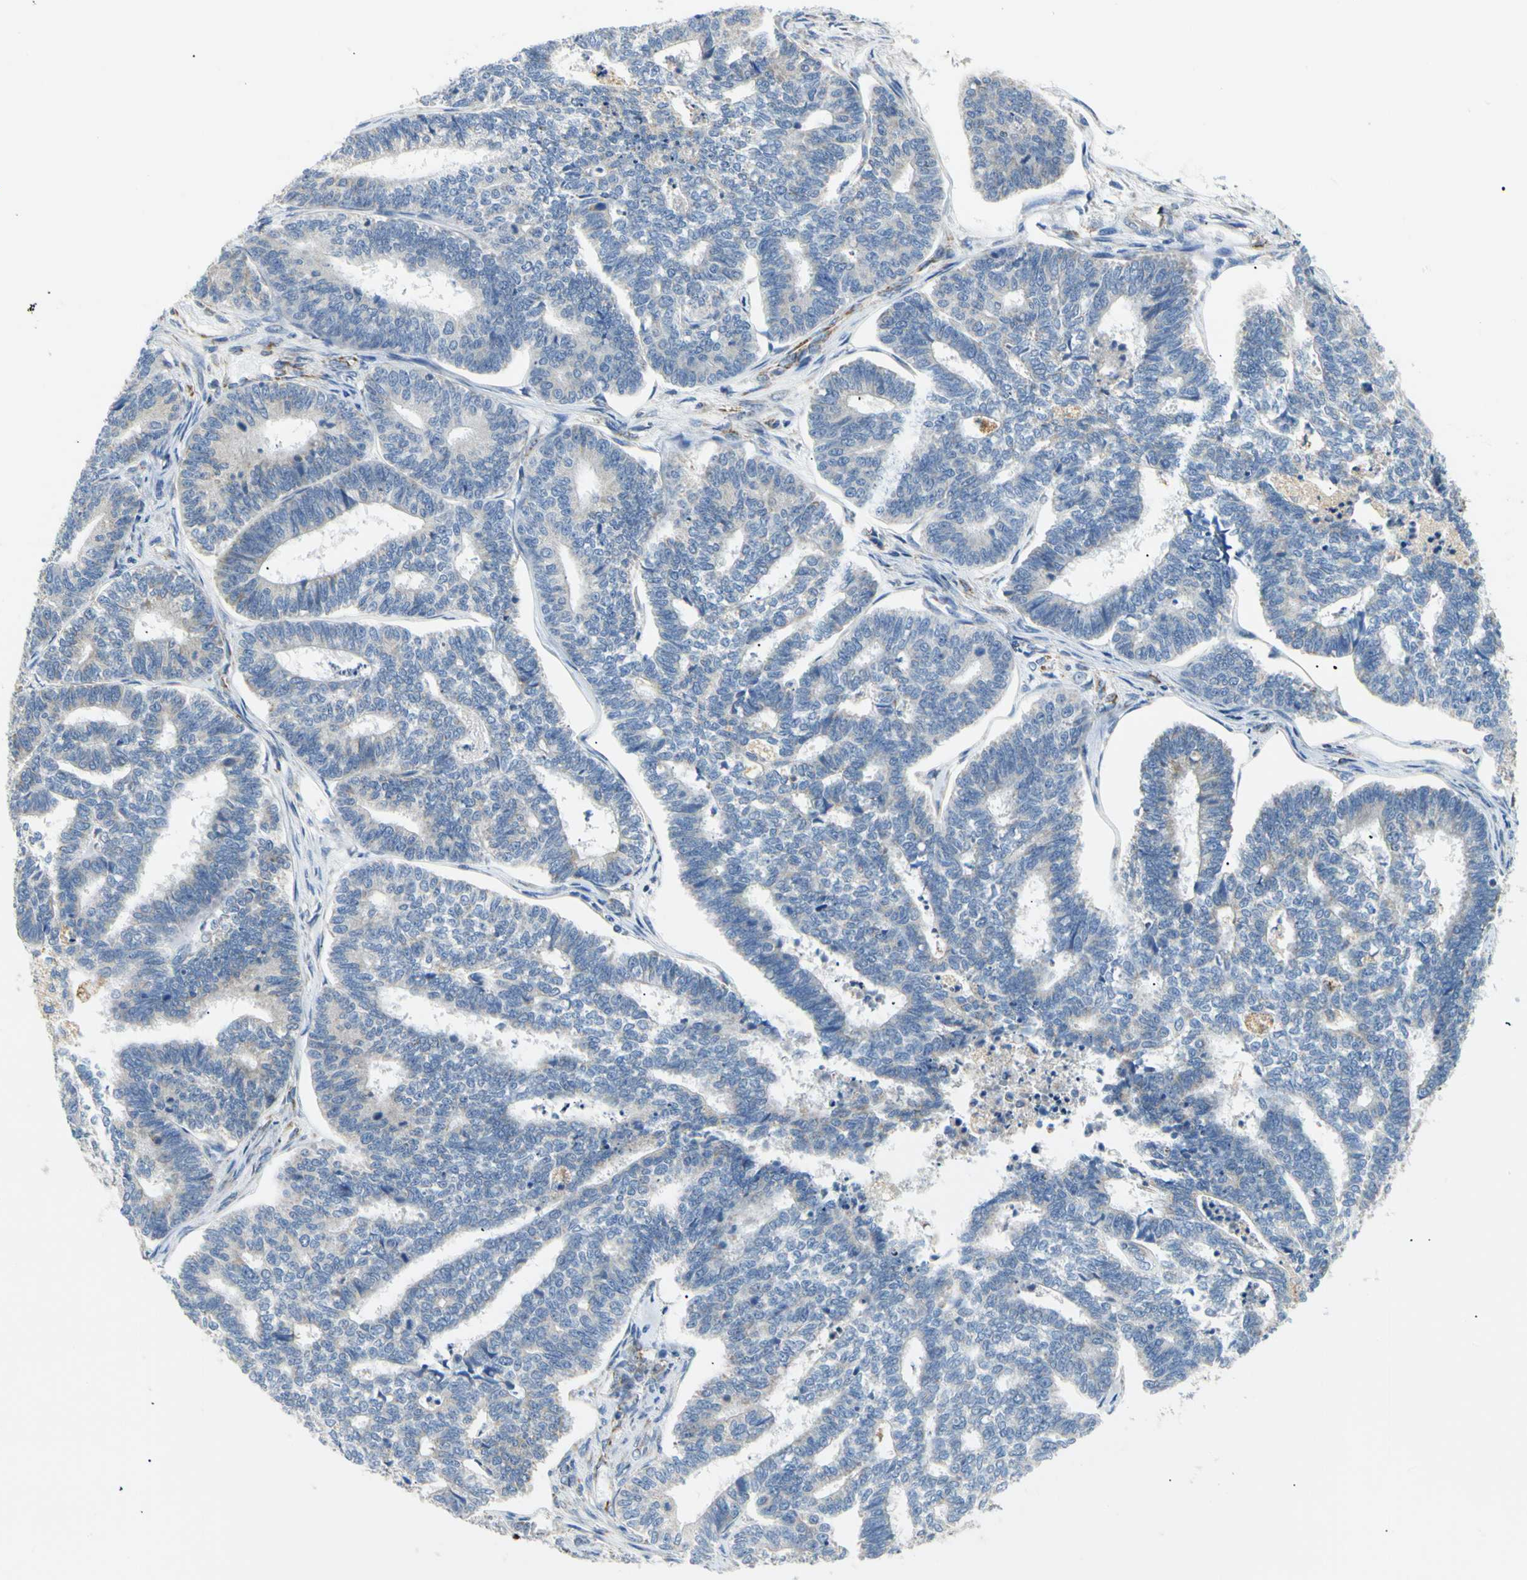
{"staining": {"intensity": "weak", "quantity": "<25%", "location": "cytoplasmic/membranous"}, "tissue": "endometrial cancer", "cell_type": "Tumor cells", "image_type": "cancer", "snomed": [{"axis": "morphology", "description": "Adenocarcinoma, NOS"}, {"axis": "topography", "description": "Endometrium"}], "caption": "High power microscopy photomicrograph of an IHC photomicrograph of endometrial adenocarcinoma, revealing no significant expression in tumor cells.", "gene": "ACAT1", "patient": {"sex": "female", "age": 70}}